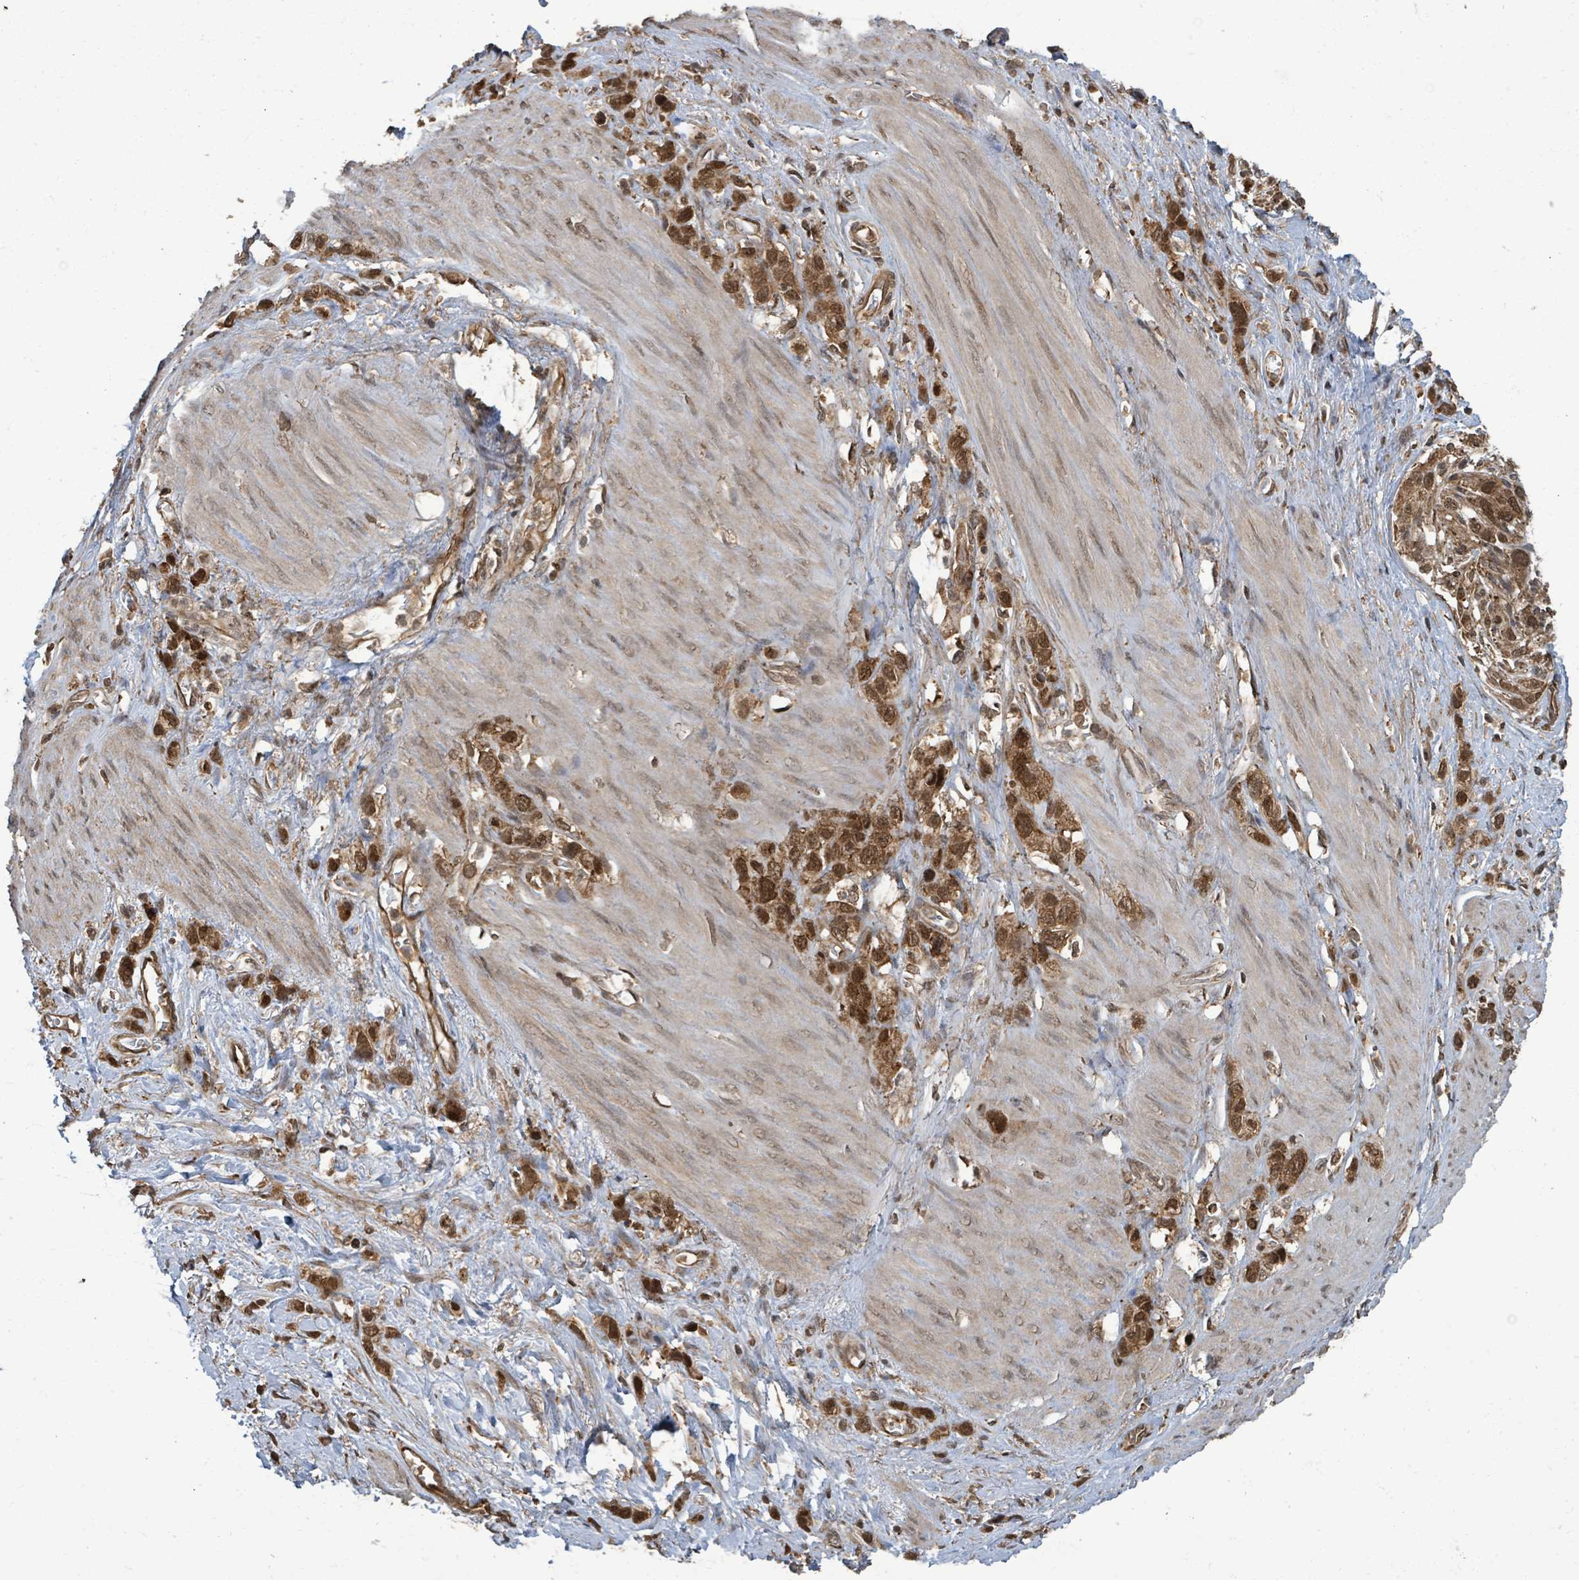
{"staining": {"intensity": "strong", "quantity": ">75%", "location": "cytoplasmic/membranous,nuclear"}, "tissue": "stomach cancer", "cell_type": "Tumor cells", "image_type": "cancer", "snomed": [{"axis": "morphology", "description": "Adenocarcinoma, NOS"}, {"axis": "topography", "description": "Stomach"}], "caption": "This is an image of immunohistochemistry staining of stomach cancer (adenocarcinoma), which shows strong staining in the cytoplasmic/membranous and nuclear of tumor cells.", "gene": "KLC1", "patient": {"sex": "female", "age": 65}}